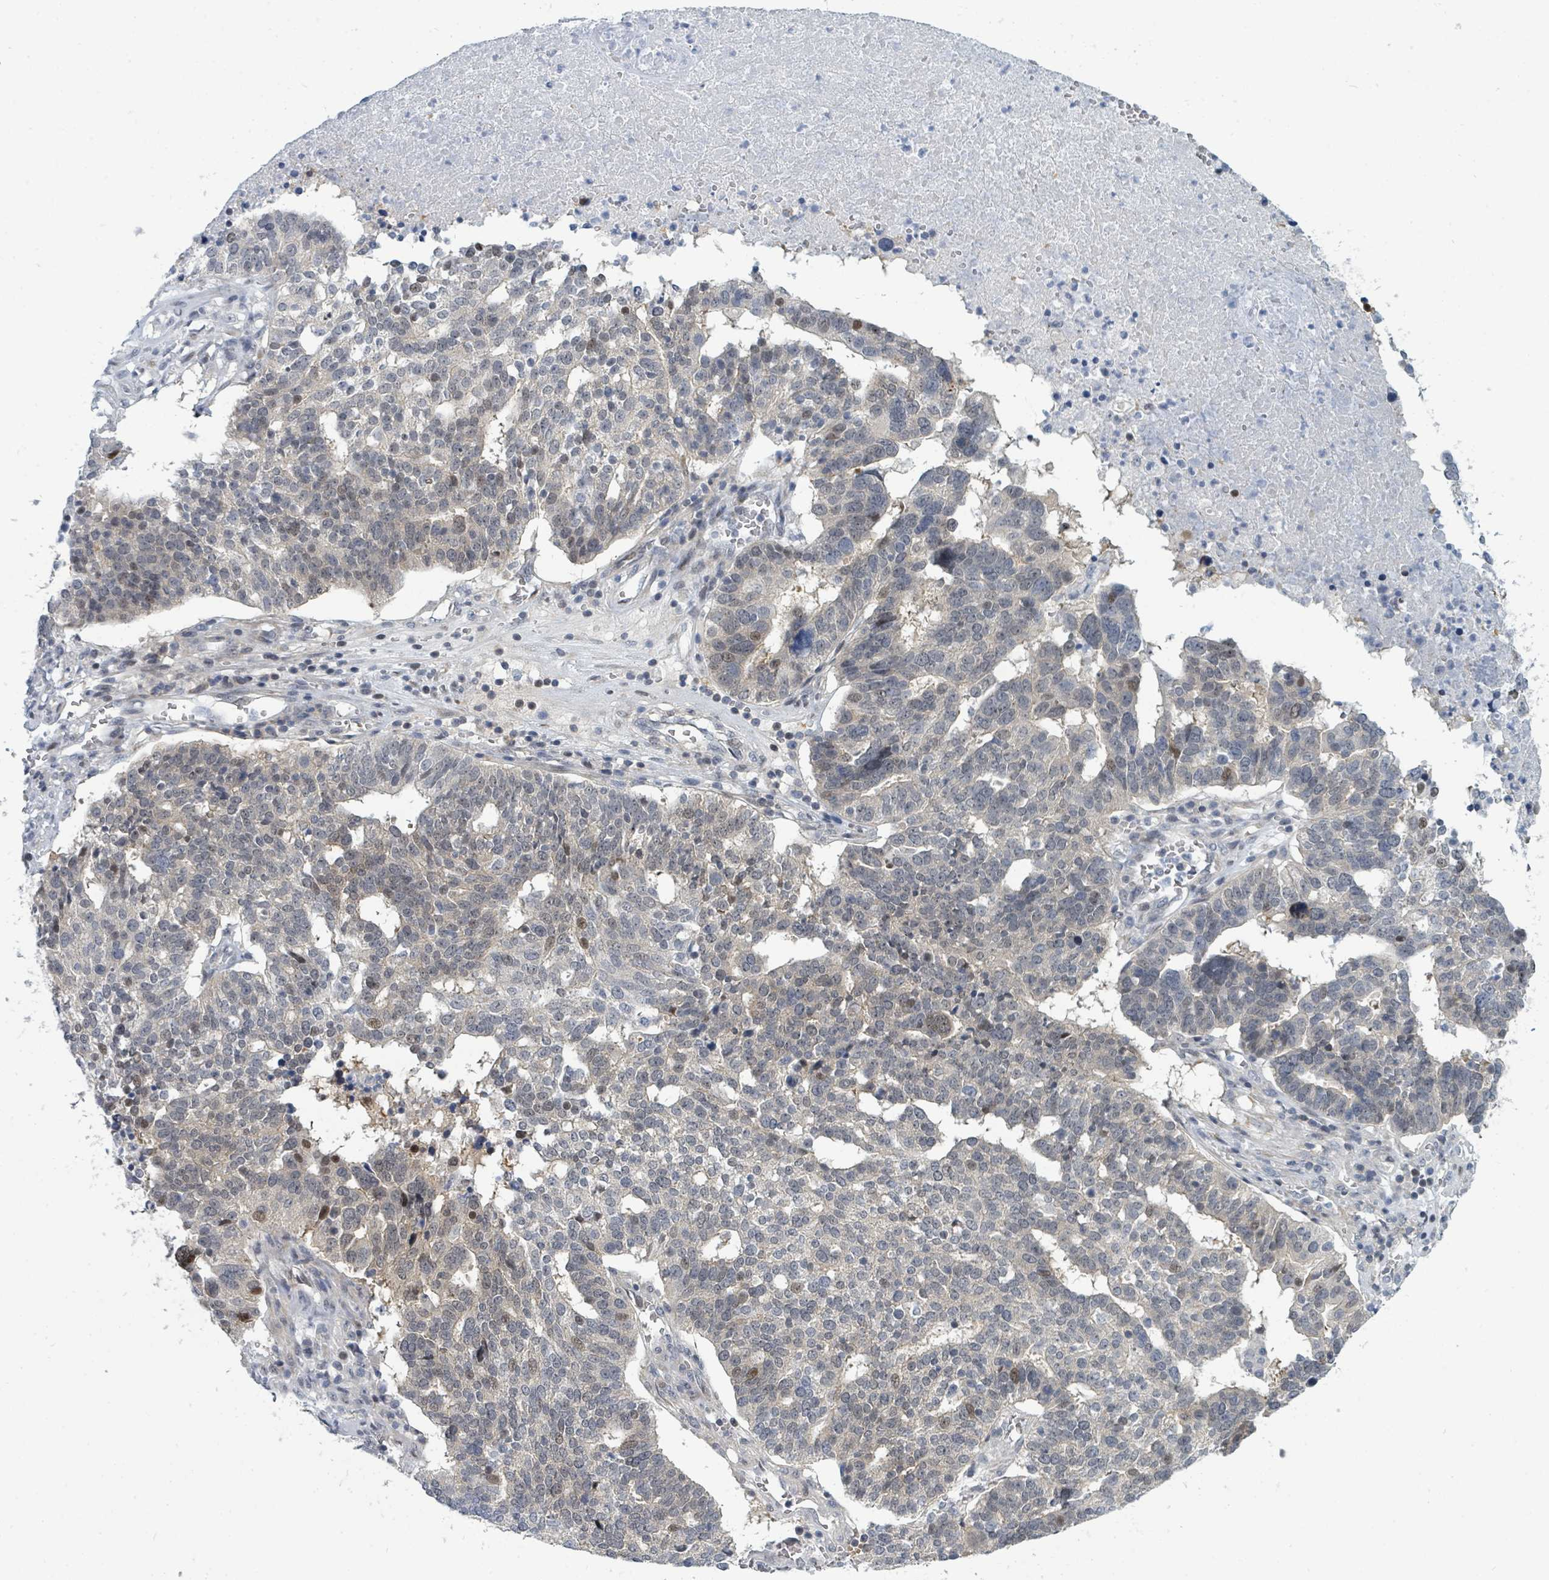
{"staining": {"intensity": "moderate", "quantity": "<25%", "location": "cytoplasmic/membranous,nuclear"}, "tissue": "ovarian cancer", "cell_type": "Tumor cells", "image_type": "cancer", "snomed": [{"axis": "morphology", "description": "Cystadenocarcinoma, serous, NOS"}, {"axis": "topography", "description": "Ovary"}], "caption": "The photomicrograph demonstrates a brown stain indicating the presence of a protein in the cytoplasmic/membranous and nuclear of tumor cells in serous cystadenocarcinoma (ovarian). (Stains: DAB (3,3'-diaminobenzidine) in brown, nuclei in blue, Microscopy: brightfield microscopy at high magnification).", "gene": "SUMO4", "patient": {"sex": "female", "age": 59}}